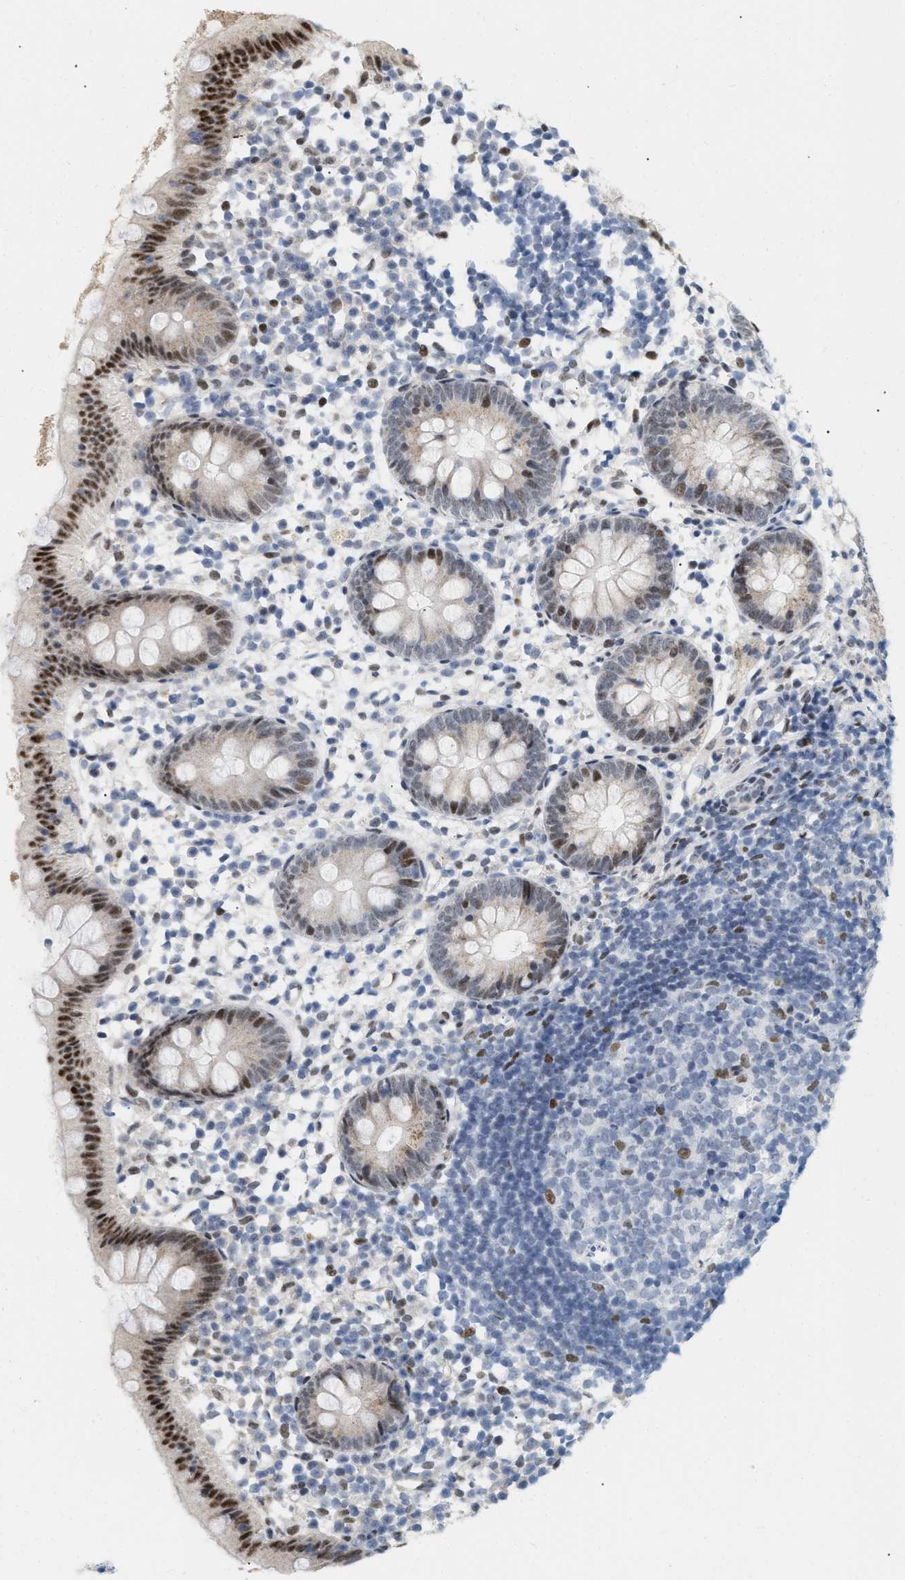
{"staining": {"intensity": "strong", "quantity": "<25%", "location": "nuclear"}, "tissue": "appendix", "cell_type": "Glandular cells", "image_type": "normal", "snomed": [{"axis": "morphology", "description": "Normal tissue, NOS"}, {"axis": "topography", "description": "Appendix"}], "caption": "Approximately <25% of glandular cells in benign human appendix demonstrate strong nuclear protein positivity as visualized by brown immunohistochemical staining.", "gene": "PPARD", "patient": {"sex": "female", "age": 20}}